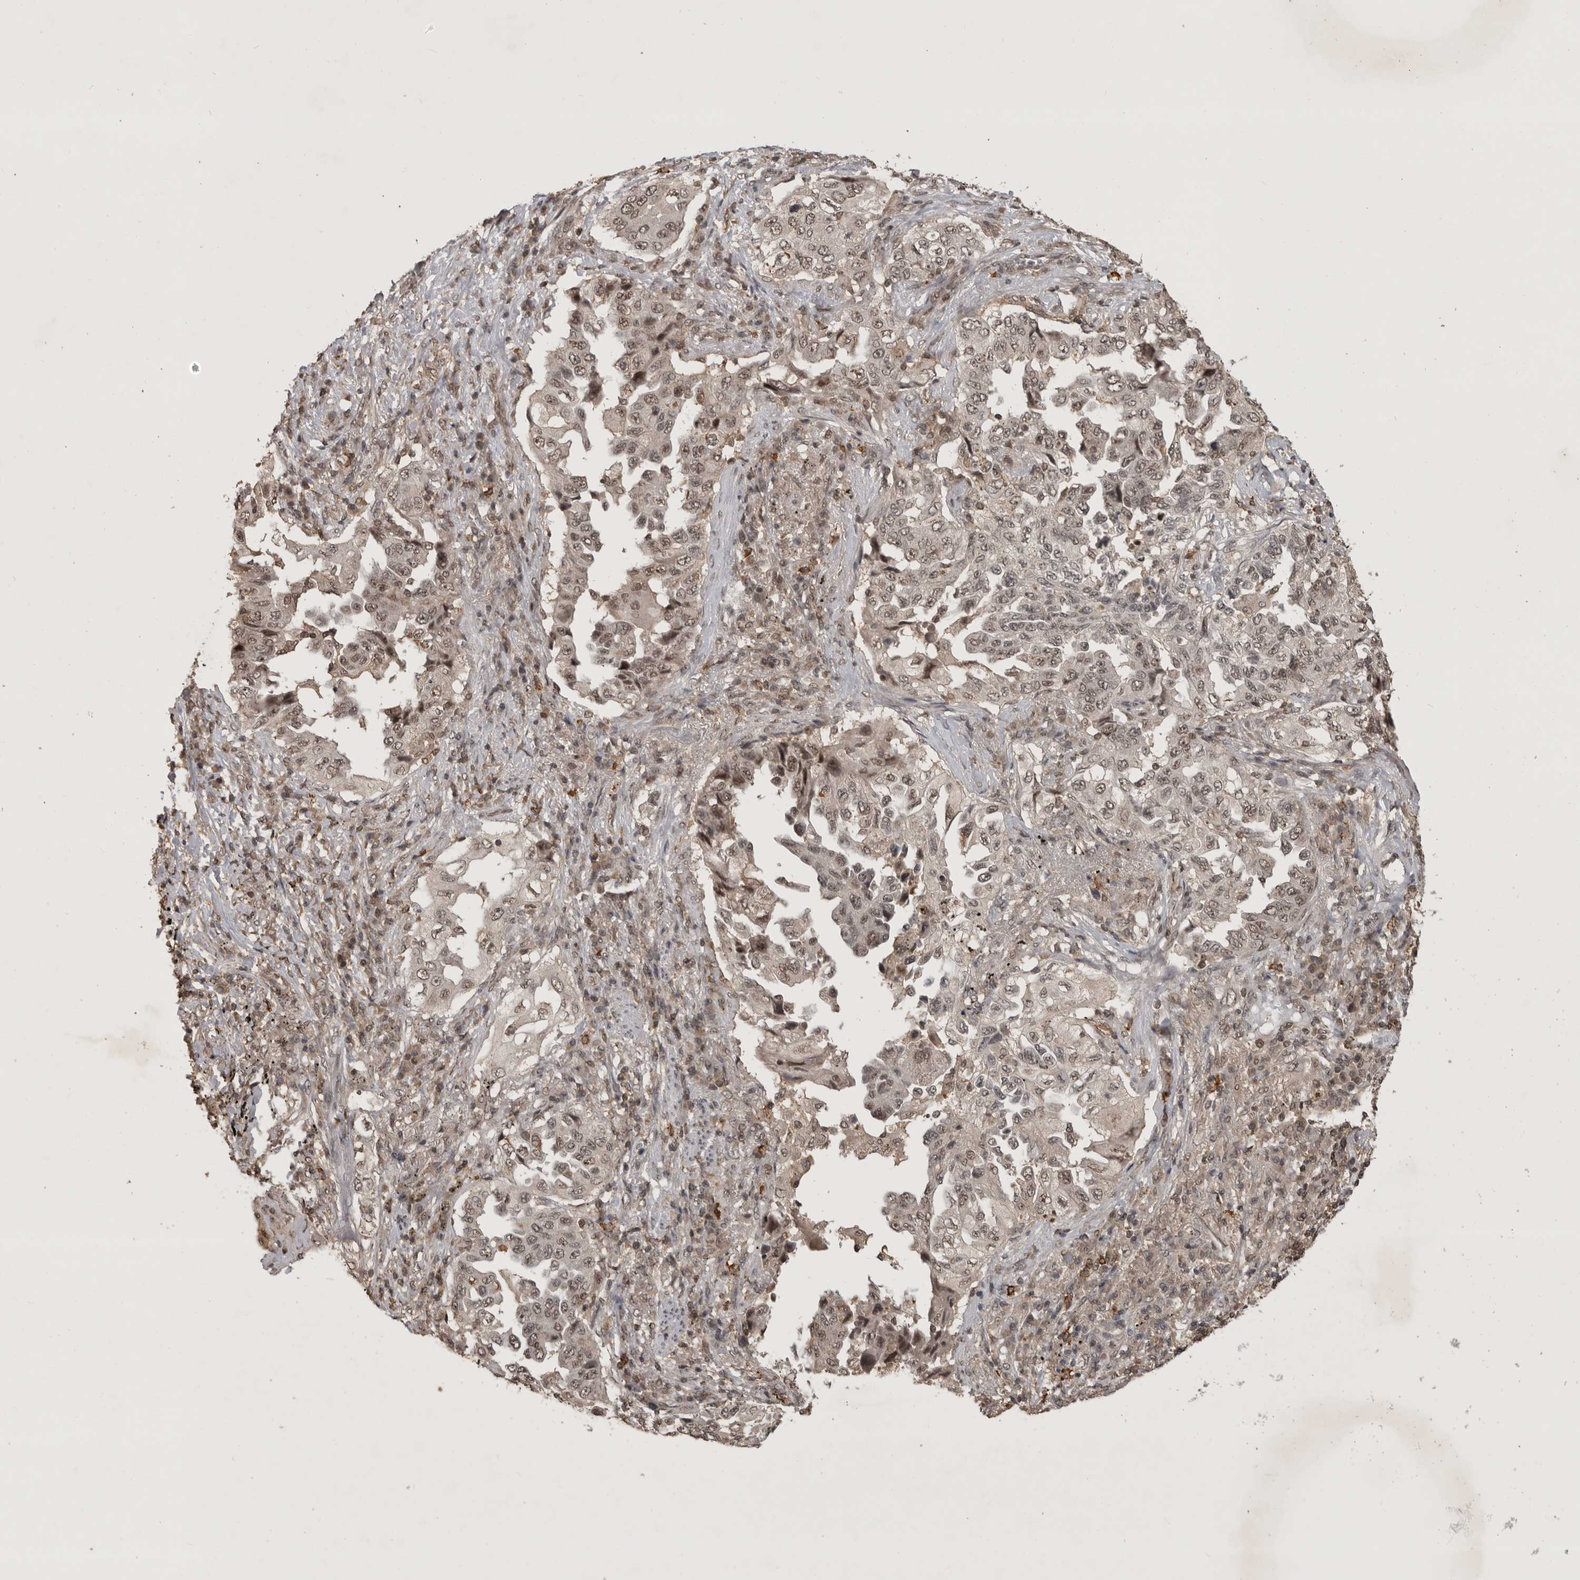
{"staining": {"intensity": "weak", "quantity": ">75%", "location": "nuclear"}, "tissue": "lung cancer", "cell_type": "Tumor cells", "image_type": "cancer", "snomed": [{"axis": "morphology", "description": "Adenocarcinoma, NOS"}, {"axis": "topography", "description": "Lung"}], "caption": "Immunohistochemistry (IHC) staining of lung adenocarcinoma, which exhibits low levels of weak nuclear positivity in approximately >75% of tumor cells indicating weak nuclear protein staining. The staining was performed using DAB (brown) for protein detection and nuclei were counterstained in hematoxylin (blue).", "gene": "CBLL1", "patient": {"sex": "female", "age": 51}}